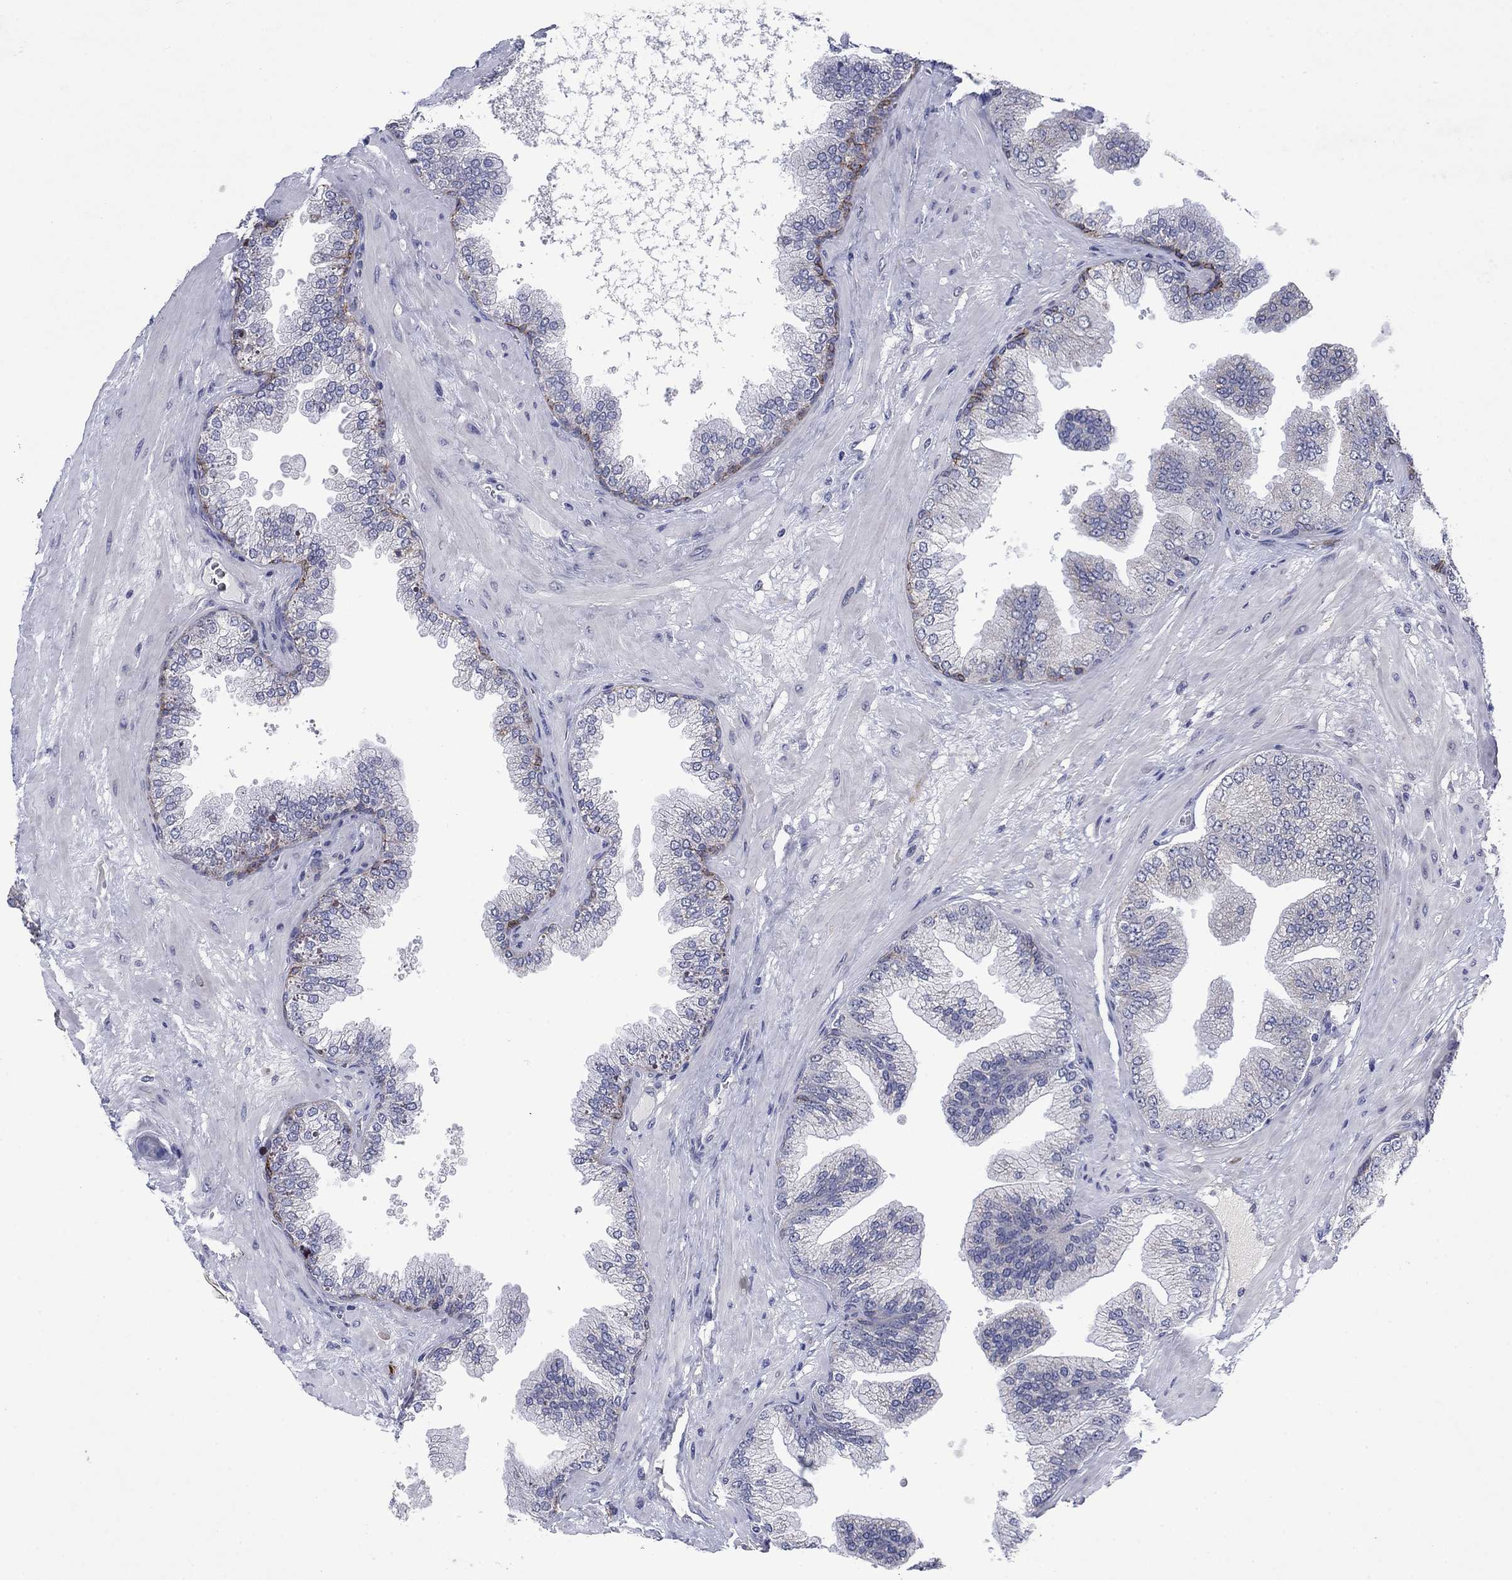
{"staining": {"intensity": "strong", "quantity": "<25%", "location": "cytoplasmic/membranous"}, "tissue": "prostate cancer", "cell_type": "Tumor cells", "image_type": "cancer", "snomed": [{"axis": "morphology", "description": "Adenocarcinoma, Low grade"}, {"axis": "topography", "description": "Prostate"}], "caption": "This is a photomicrograph of immunohistochemistry staining of prostate cancer (low-grade adenocarcinoma), which shows strong expression in the cytoplasmic/membranous of tumor cells.", "gene": "SDC1", "patient": {"sex": "male", "age": 72}}